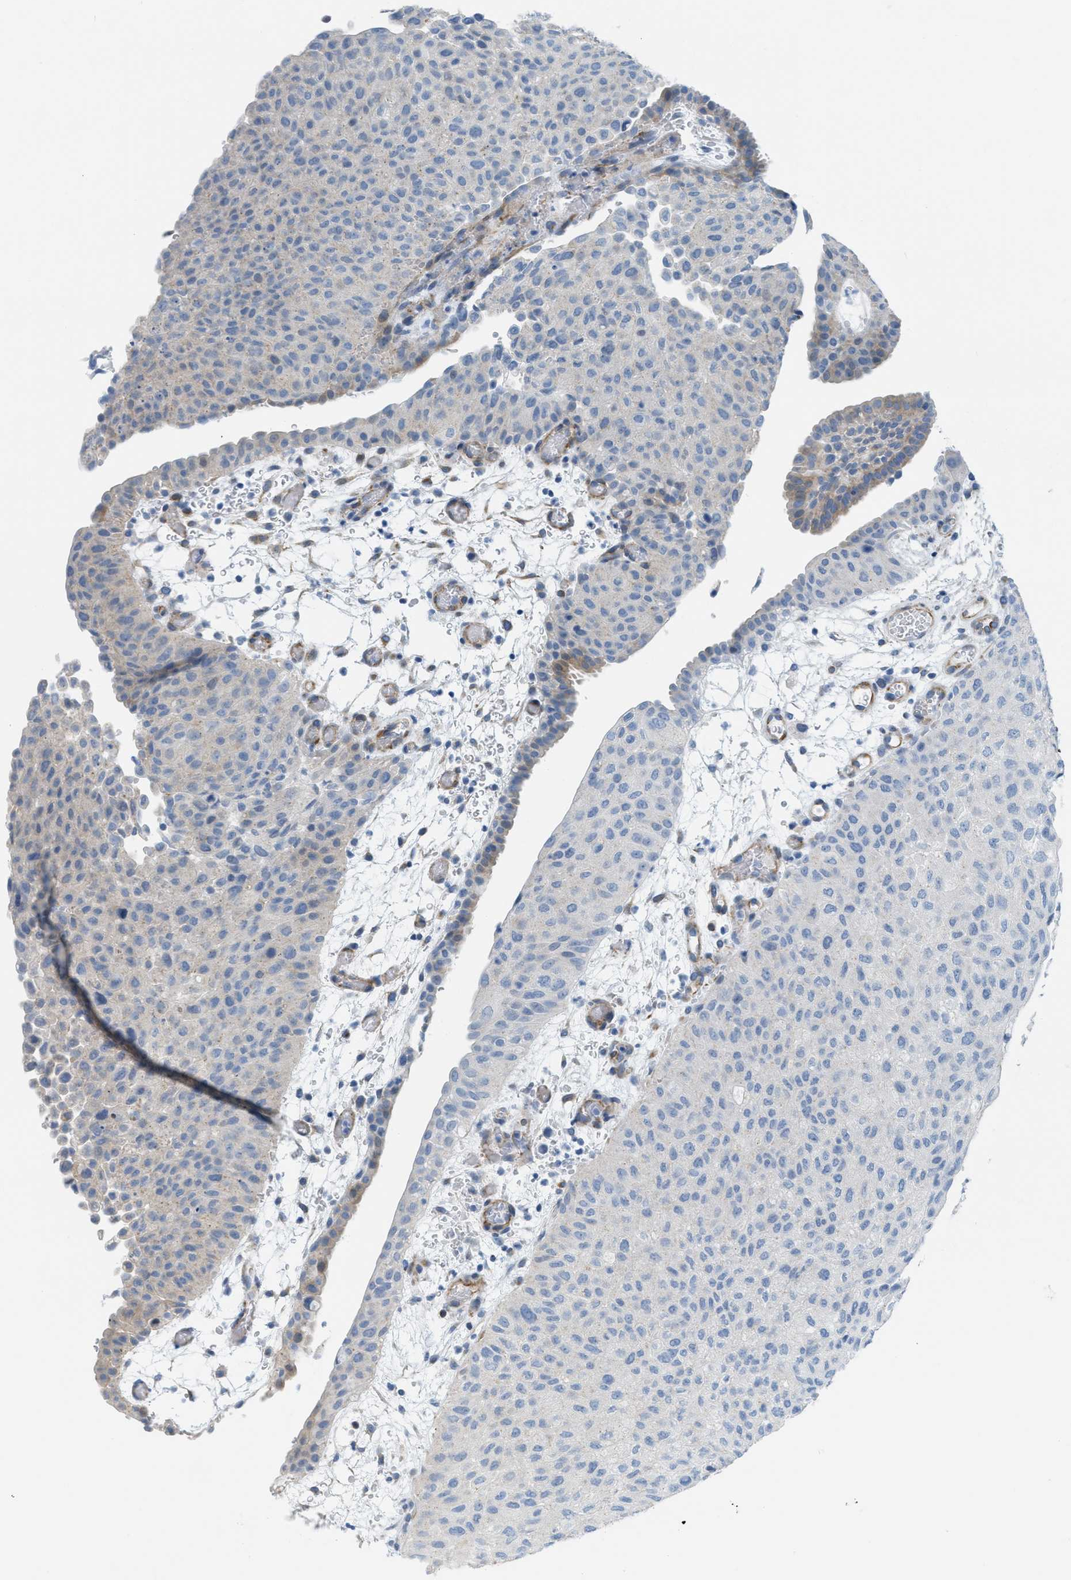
{"staining": {"intensity": "negative", "quantity": "none", "location": "none"}, "tissue": "urothelial cancer", "cell_type": "Tumor cells", "image_type": "cancer", "snomed": [{"axis": "morphology", "description": "Urothelial carcinoma, Low grade"}, {"axis": "morphology", "description": "Urothelial carcinoma, High grade"}, {"axis": "topography", "description": "Urinary bladder"}], "caption": "There is no significant positivity in tumor cells of urothelial cancer.", "gene": "SLC12A1", "patient": {"sex": "male", "age": 35}}